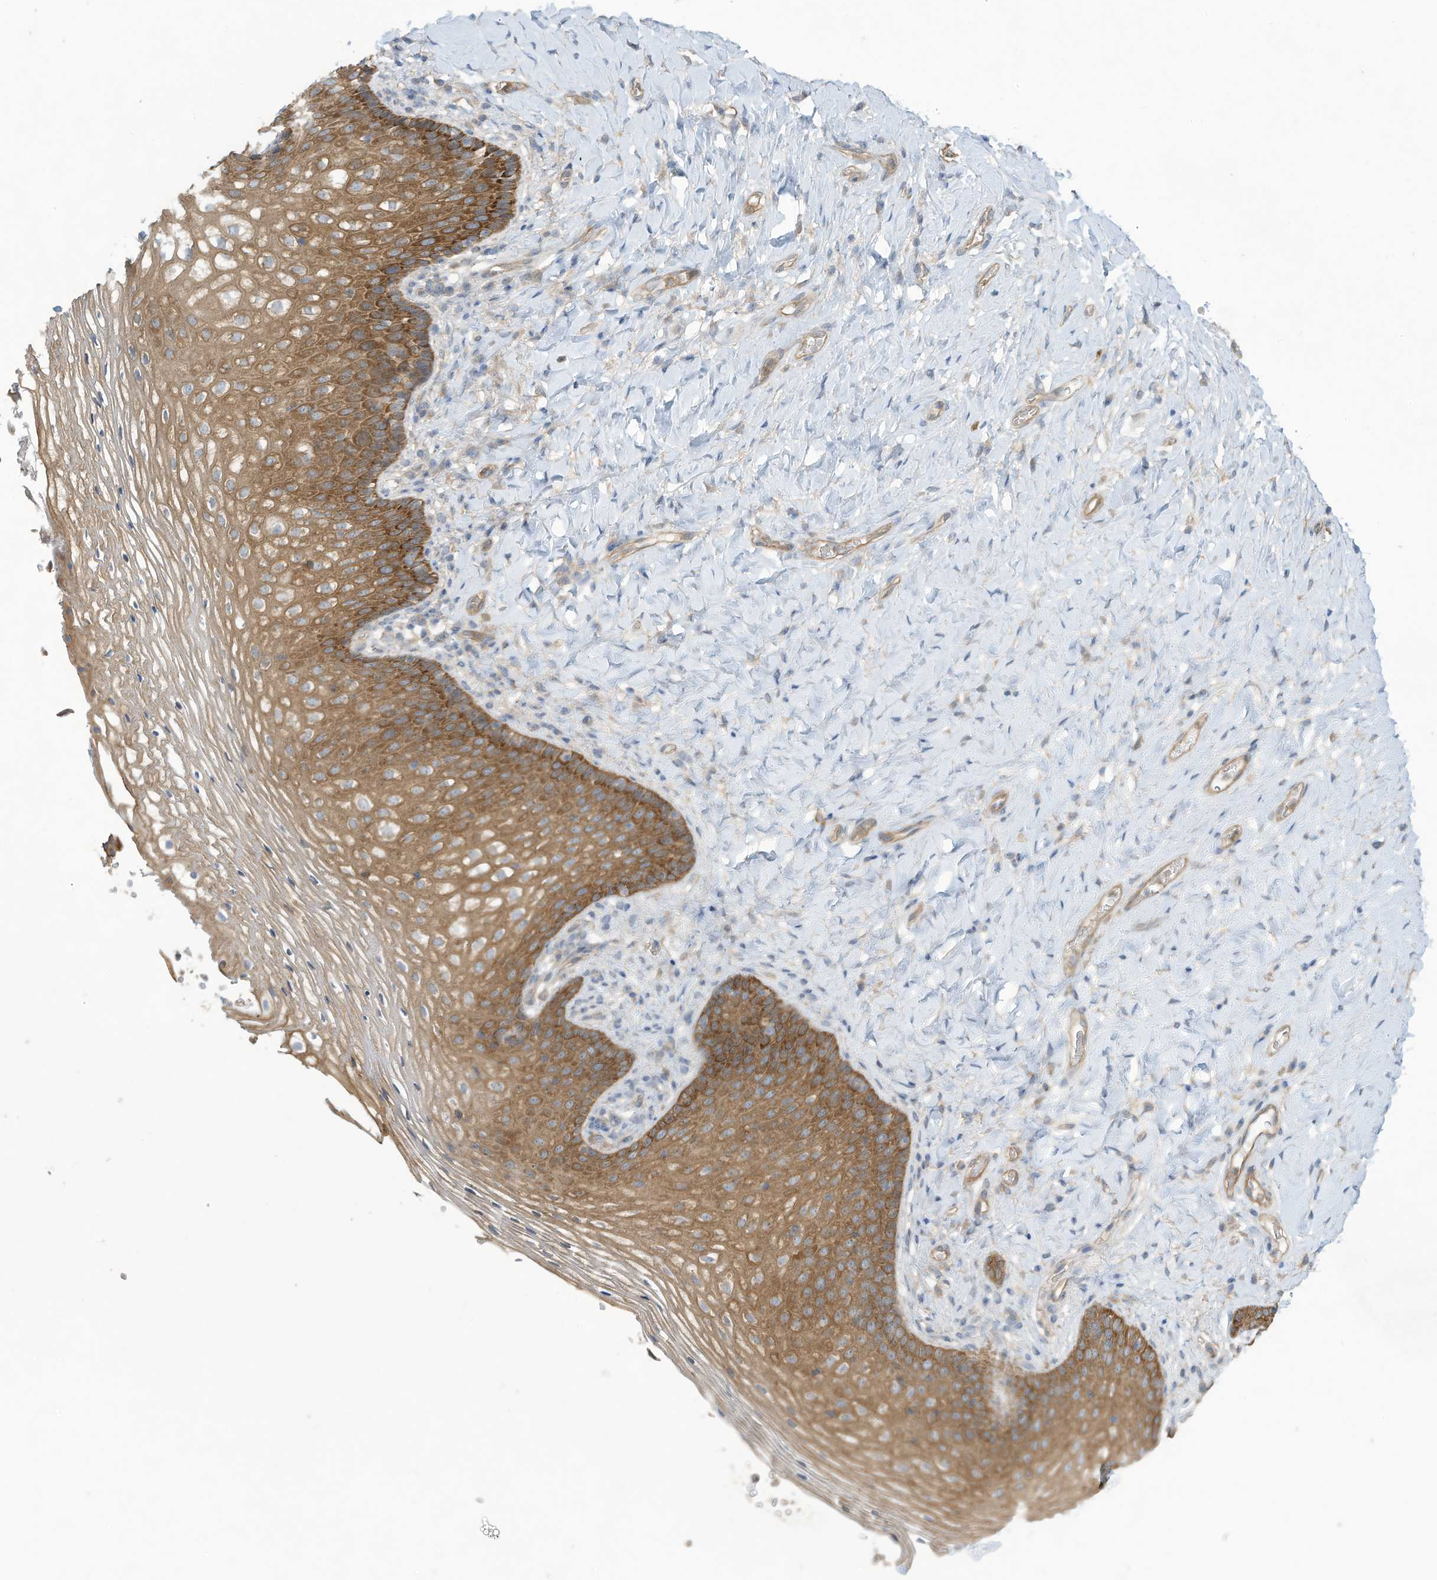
{"staining": {"intensity": "moderate", "quantity": ">75%", "location": "cytoplasmic/membranous"}, "tissue": "vagina", "cell_type": "Squamous epithelial cells", "image_type": "normal", "snomed": [{"axis": "morphology", "description": "Normal tissue, NOS"}, {"axis": "topography", "description": "Vagina"}], "caption": "The histopathology image demonstrates a brown stain indicating the presence of a protein in the cytoplasmic/membranous of squamous epithelial cells in vagina.", "gene": "ADI1", "patient": {"sex": "female", "age": 60}}